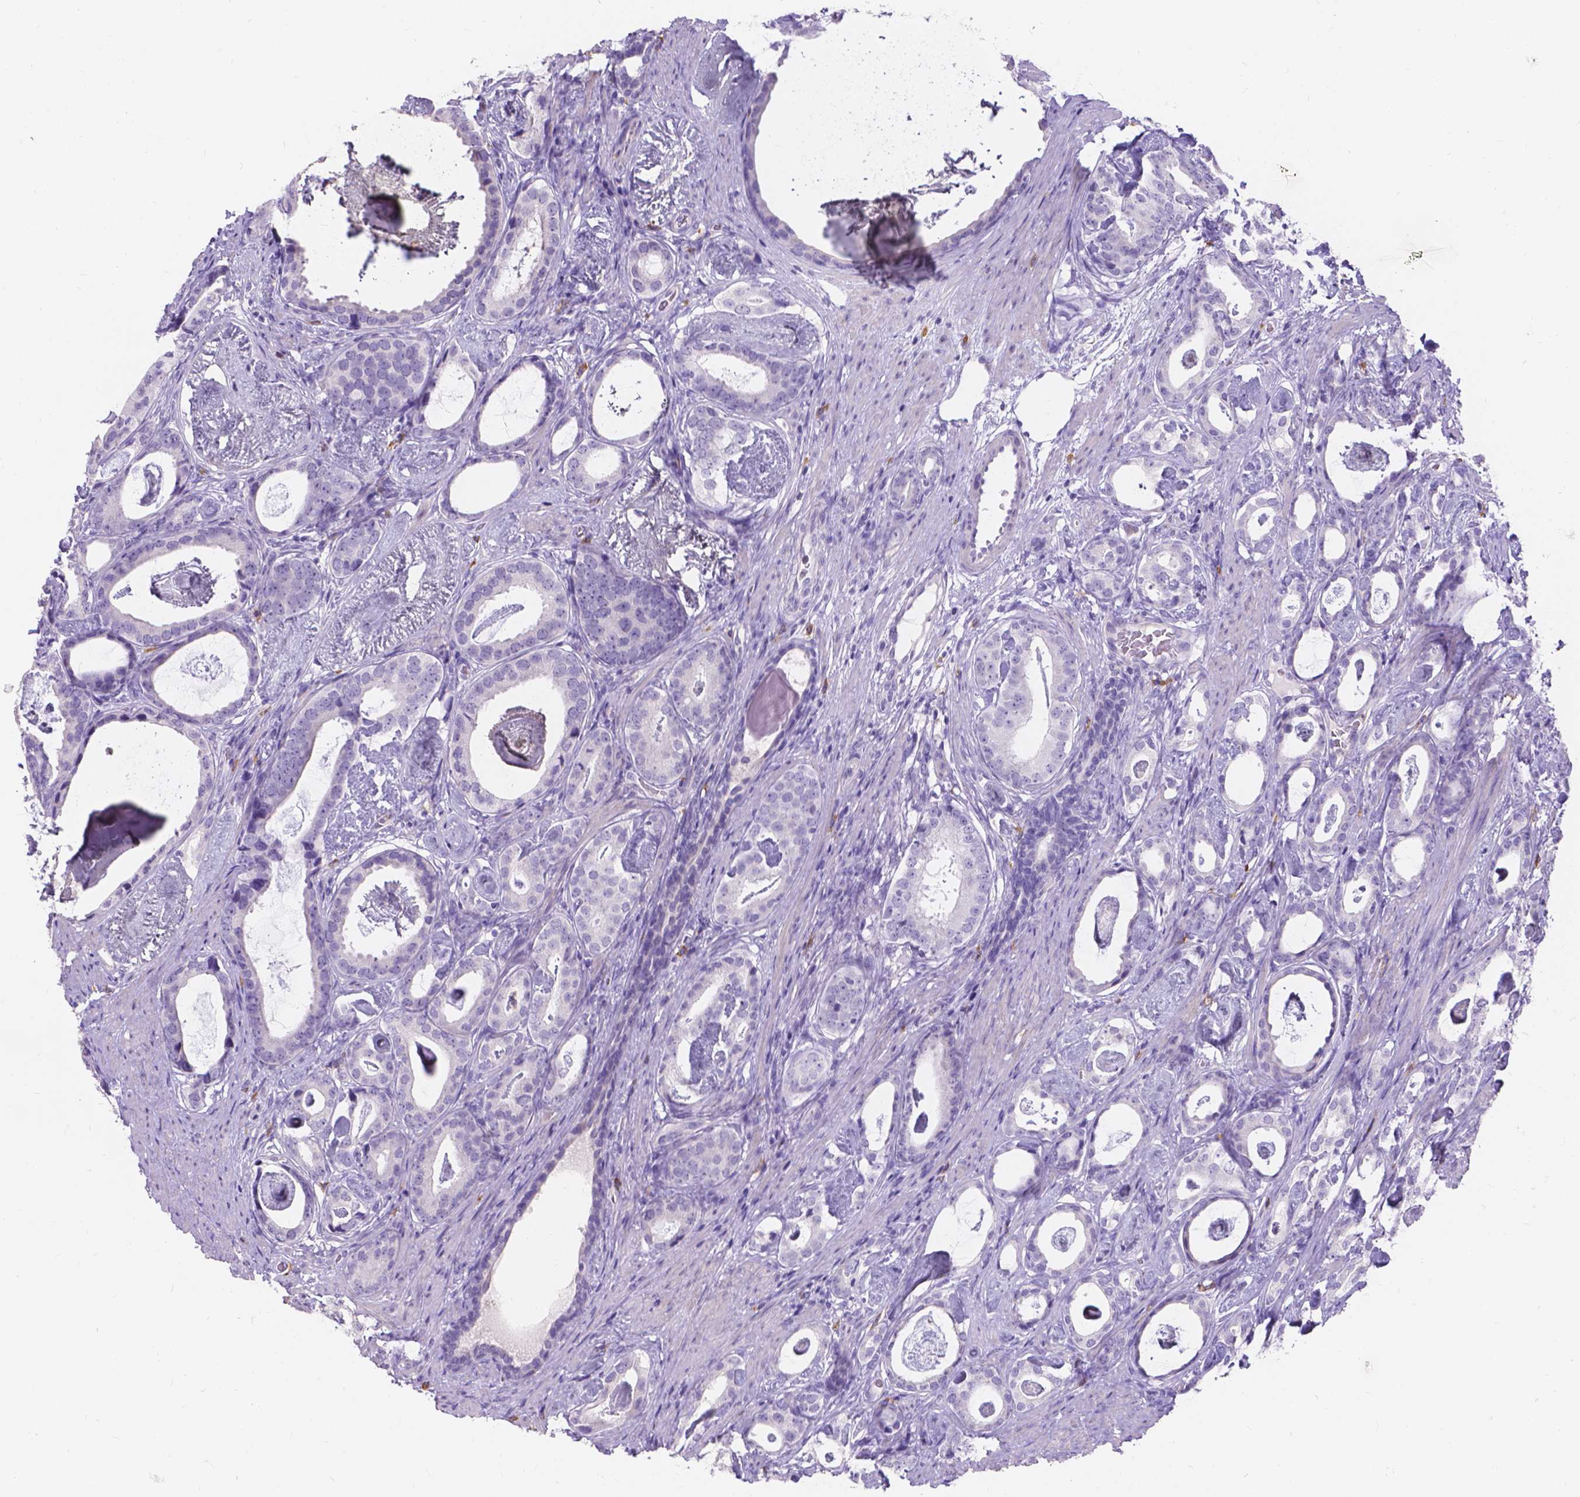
{"staining": {"intensity": "negative", "quantity": "none", "location": "none"}, "tissue": "prostate cancer", "cell_type": "Tumor cells", "image_type": "cancer", "snomed": [{"axis": "morphology", "description": "Adenocarcinoma, Low grade"}, {"axis": "topography", "description": "Prostate and seminal vesicle, NOS"}], "caption": "This is an immunohistochemistry image of human prostate adenocarcinoma (low-grade). There is no positivity in tumor cells.", "gene": "GNRHR", "patient": {"sex": "male", "age": 71}}